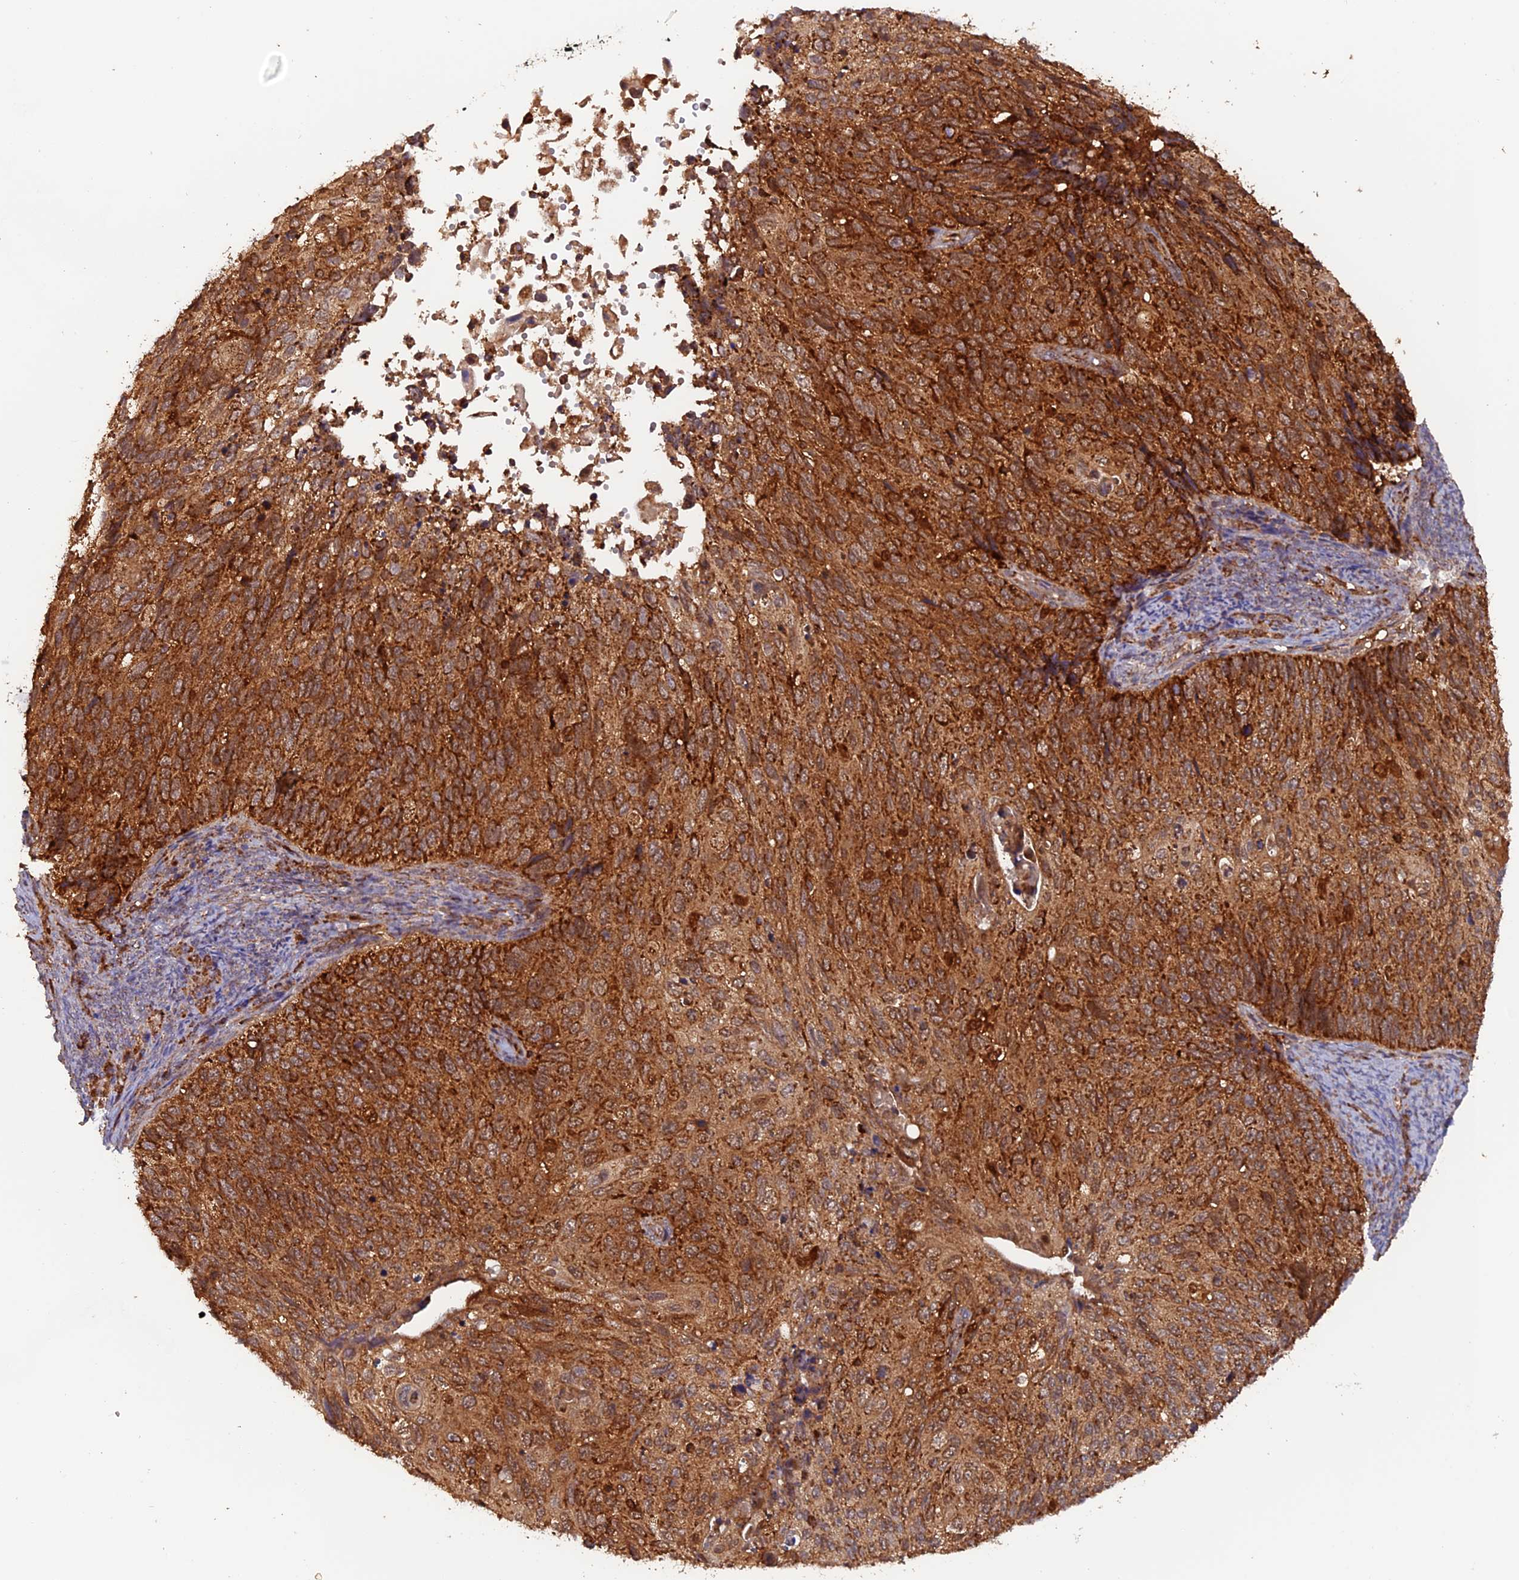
{"staining": {"intensity": "strong", "quantity": ">75%", "location": "cytoplasmic/membranous"}, "tissue": "cervical cancer", "cell_type": "Tumor cells", "image_type": "cancer", "snomed": [{"axis": "morphology", "description": "Squamous cell carcinoma, NOS"}, {"axis": "topography", "description": "Cervix"}], "caption": "Tumor cells demonstrate strong cytoplasmic/membranous positivity in approximately >75% of cells in cervical cancer.", "gene": "DTYMK", "patient": {"sex": "female", "age": 70}}